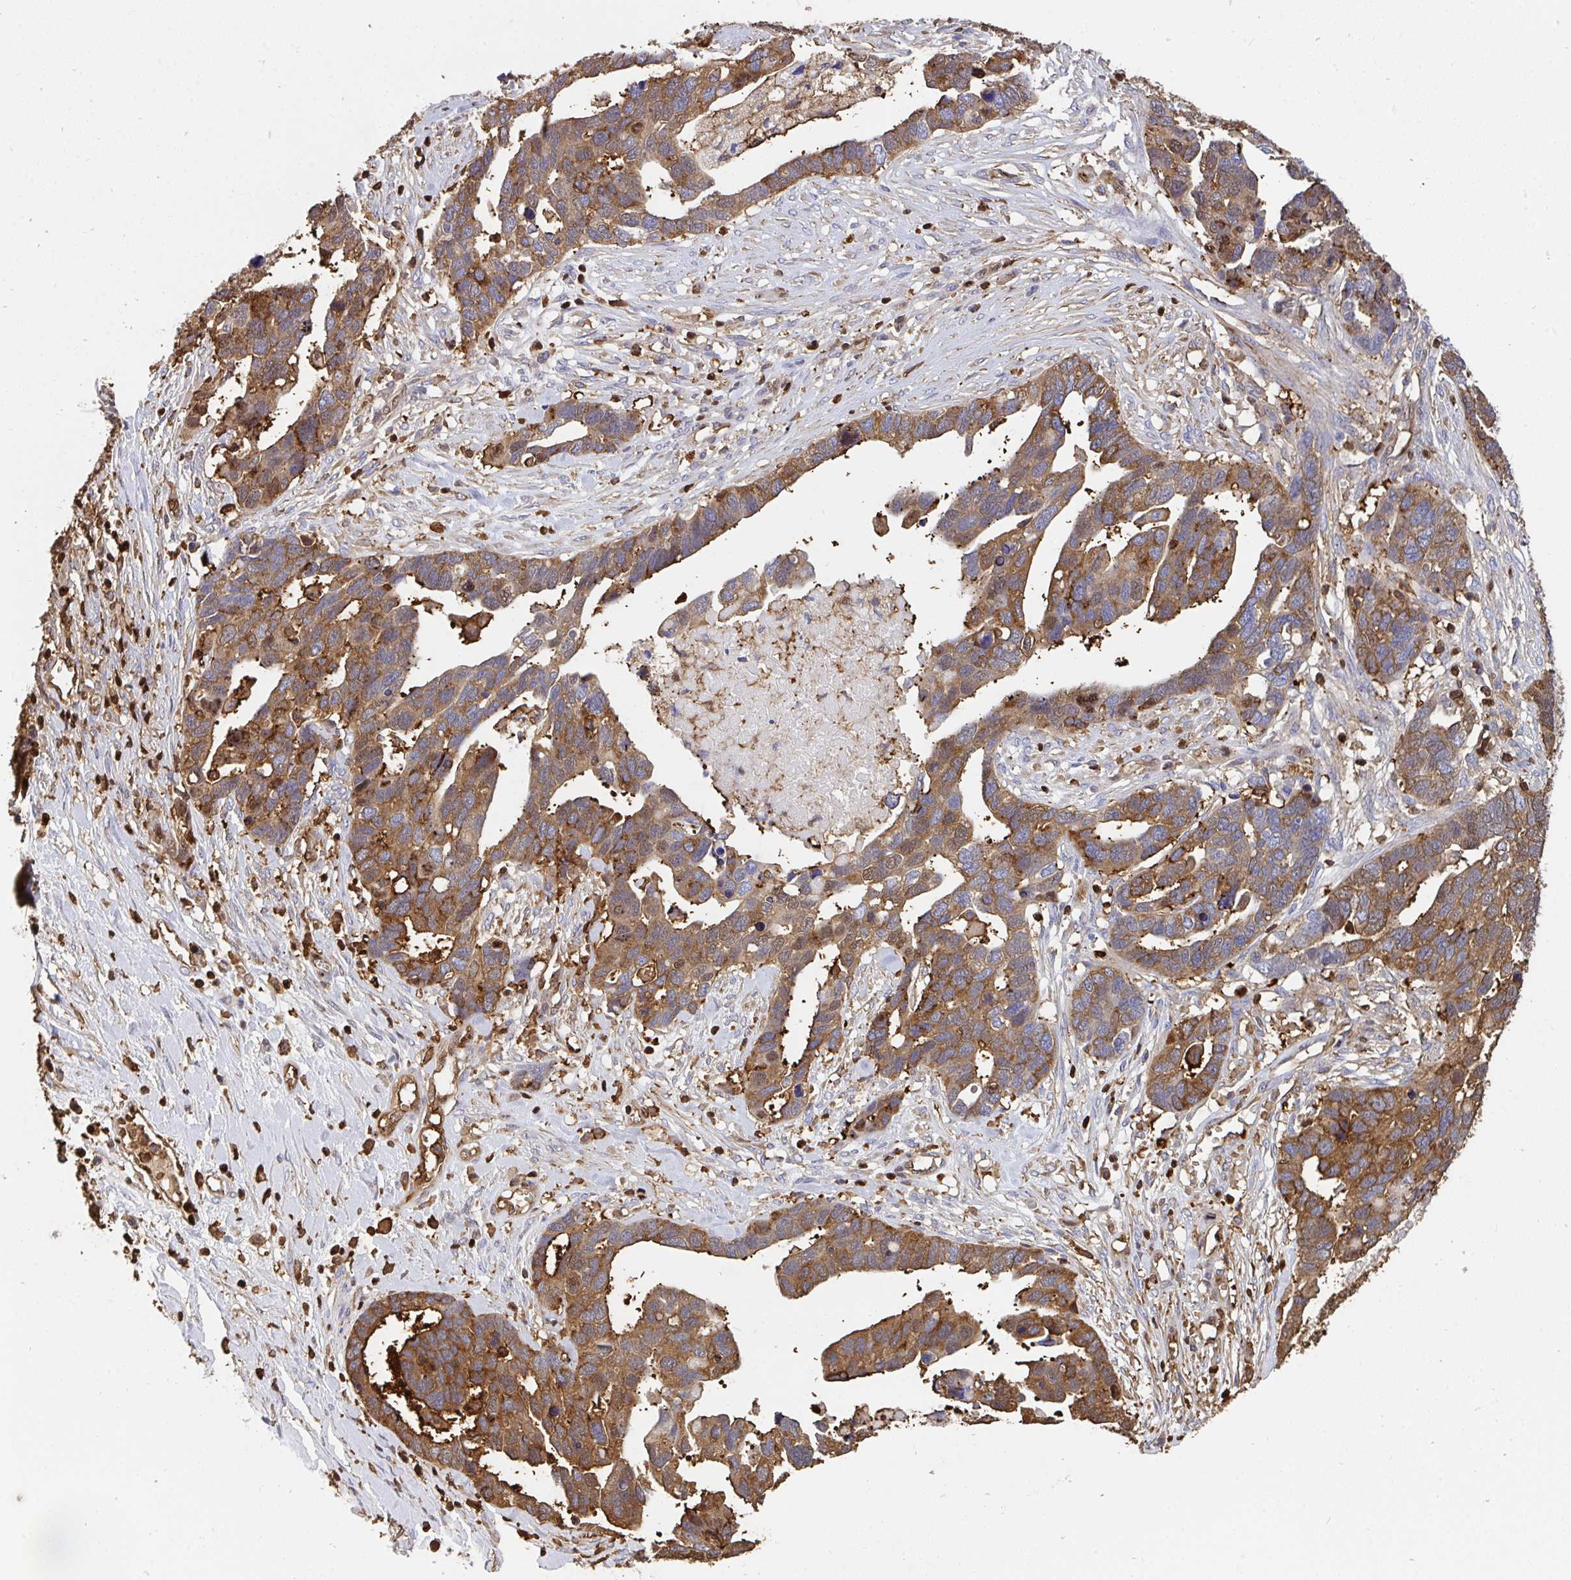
{"staining": {"intensity": "moderate", "quantity": ">75%", "location": "cytoplasmic/membranous"}, "tissue": "ovarian cancer", "cell_type": "Tumor cells", "image_type": "cancer", "snomed": [{"axis": "morphology", "description": "Cystadenocarcinoma, serous, NOS"}, {"axis": "topography", "description": "Ovary"}], "caption": "Immunohistochemistry (IHC) histopathology image of neoplastic tissue: human ovarian cancer stained using IHC demonstrates medium levels of moderate protein expression localized specifically in the cytoplasmic/membranous of tumor cells, appearing as a cytoplasmic/membranous brown color.", "gene": "CFL1", "patient": {"sex": "female", "age": 54}}